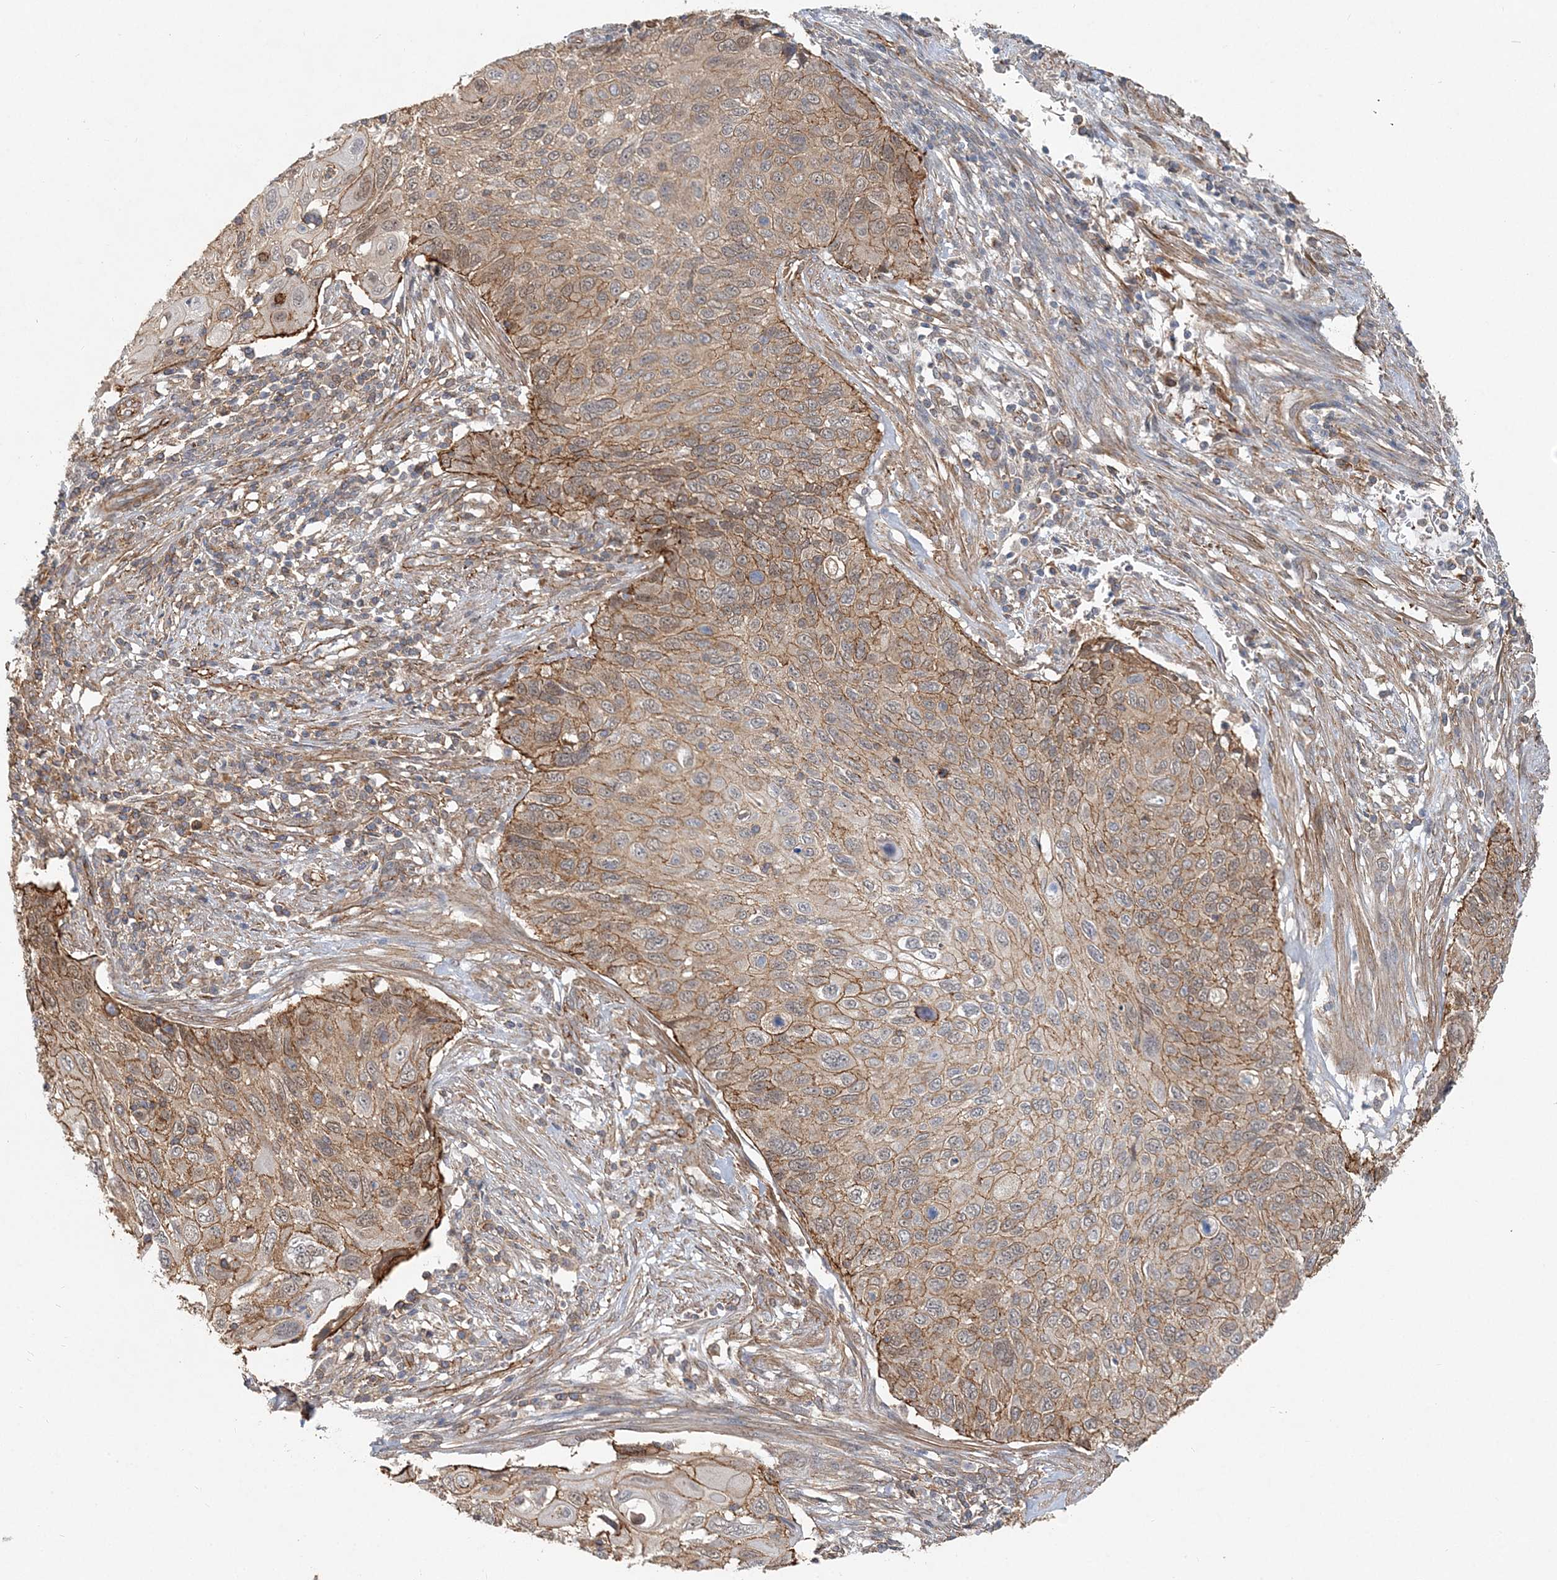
{"staining": {"intensity": "moderate", "quantity": ">75%", "location": "cytoplasmic/membranous"}, "tissue": "cervical cancer", "cell_type": "Tumor cells", "image_type": "cancer", "snomed": [{"axis": "morphology", "description": "Squamous cell carcinoma, NOS"}, {"axis": "topography", "description": "Cervix"}], "caption": "Immunohistochemistry (IHC) histopathology image of neoplastic tissue: human cervical cancer stained using immunohistochemistry (IHC) demonstrates medium levels of moderate protein expression localized specifically in the cytoplasmic/membranous of tumor cells, appearing as a cytoplasmic/membranous brown color.", "gene": "MAT2B", "patient": {"sex": "female", "age": 70}}